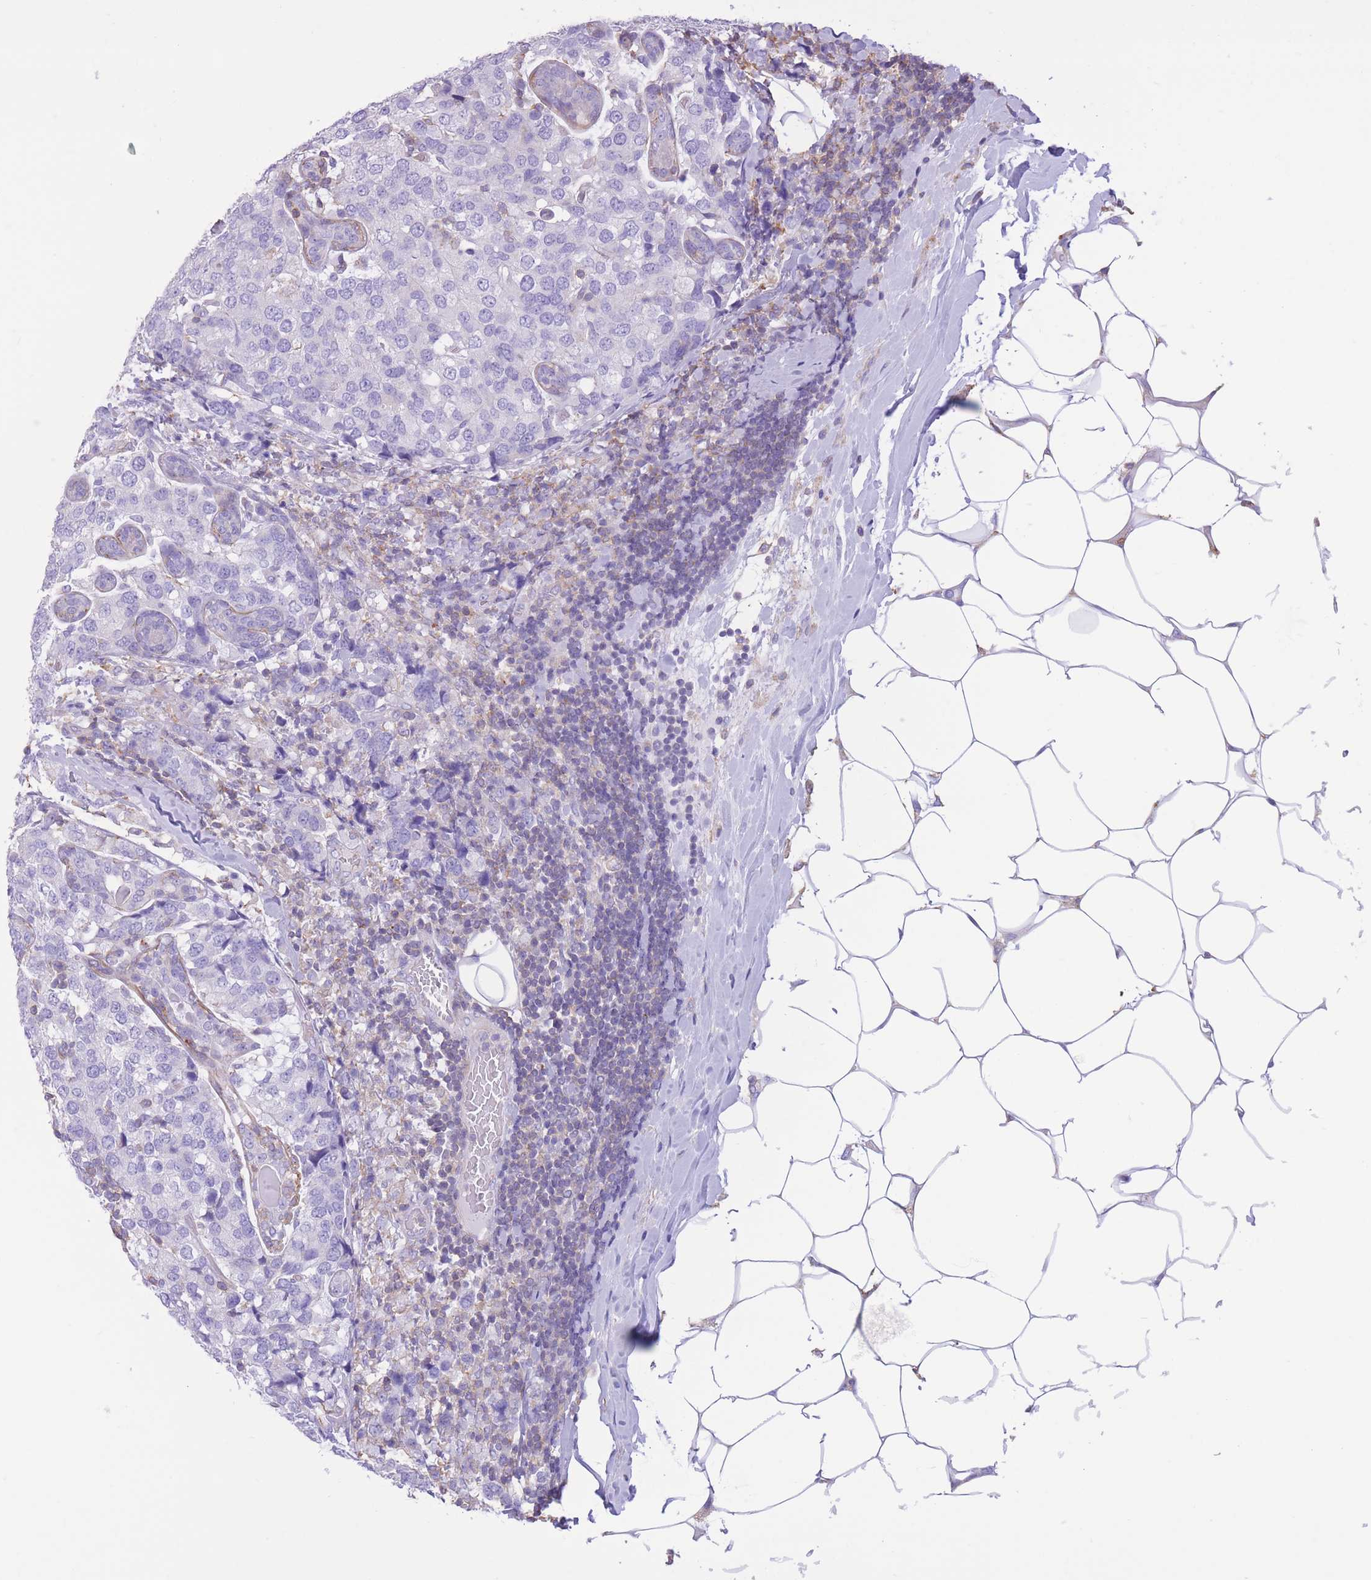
{"staining": {"intensity": "negative", "quantity": "none", "location": "none"}, "tissue": "breast cancer", "cell_type": "Tumor cells", "image_type": "cancer", "snomed": [{"axis": "morphology", "description": "Lobular carcinoma"}, {"axis": "topography", "description": "Breast"}], "caption": "Human breast cancer (lobular carcinoma) stained for a protein using IHC shows no staining in tumor cells.", "gene": "PDHA1", "patient": {"sex": "female", "age": 59}}